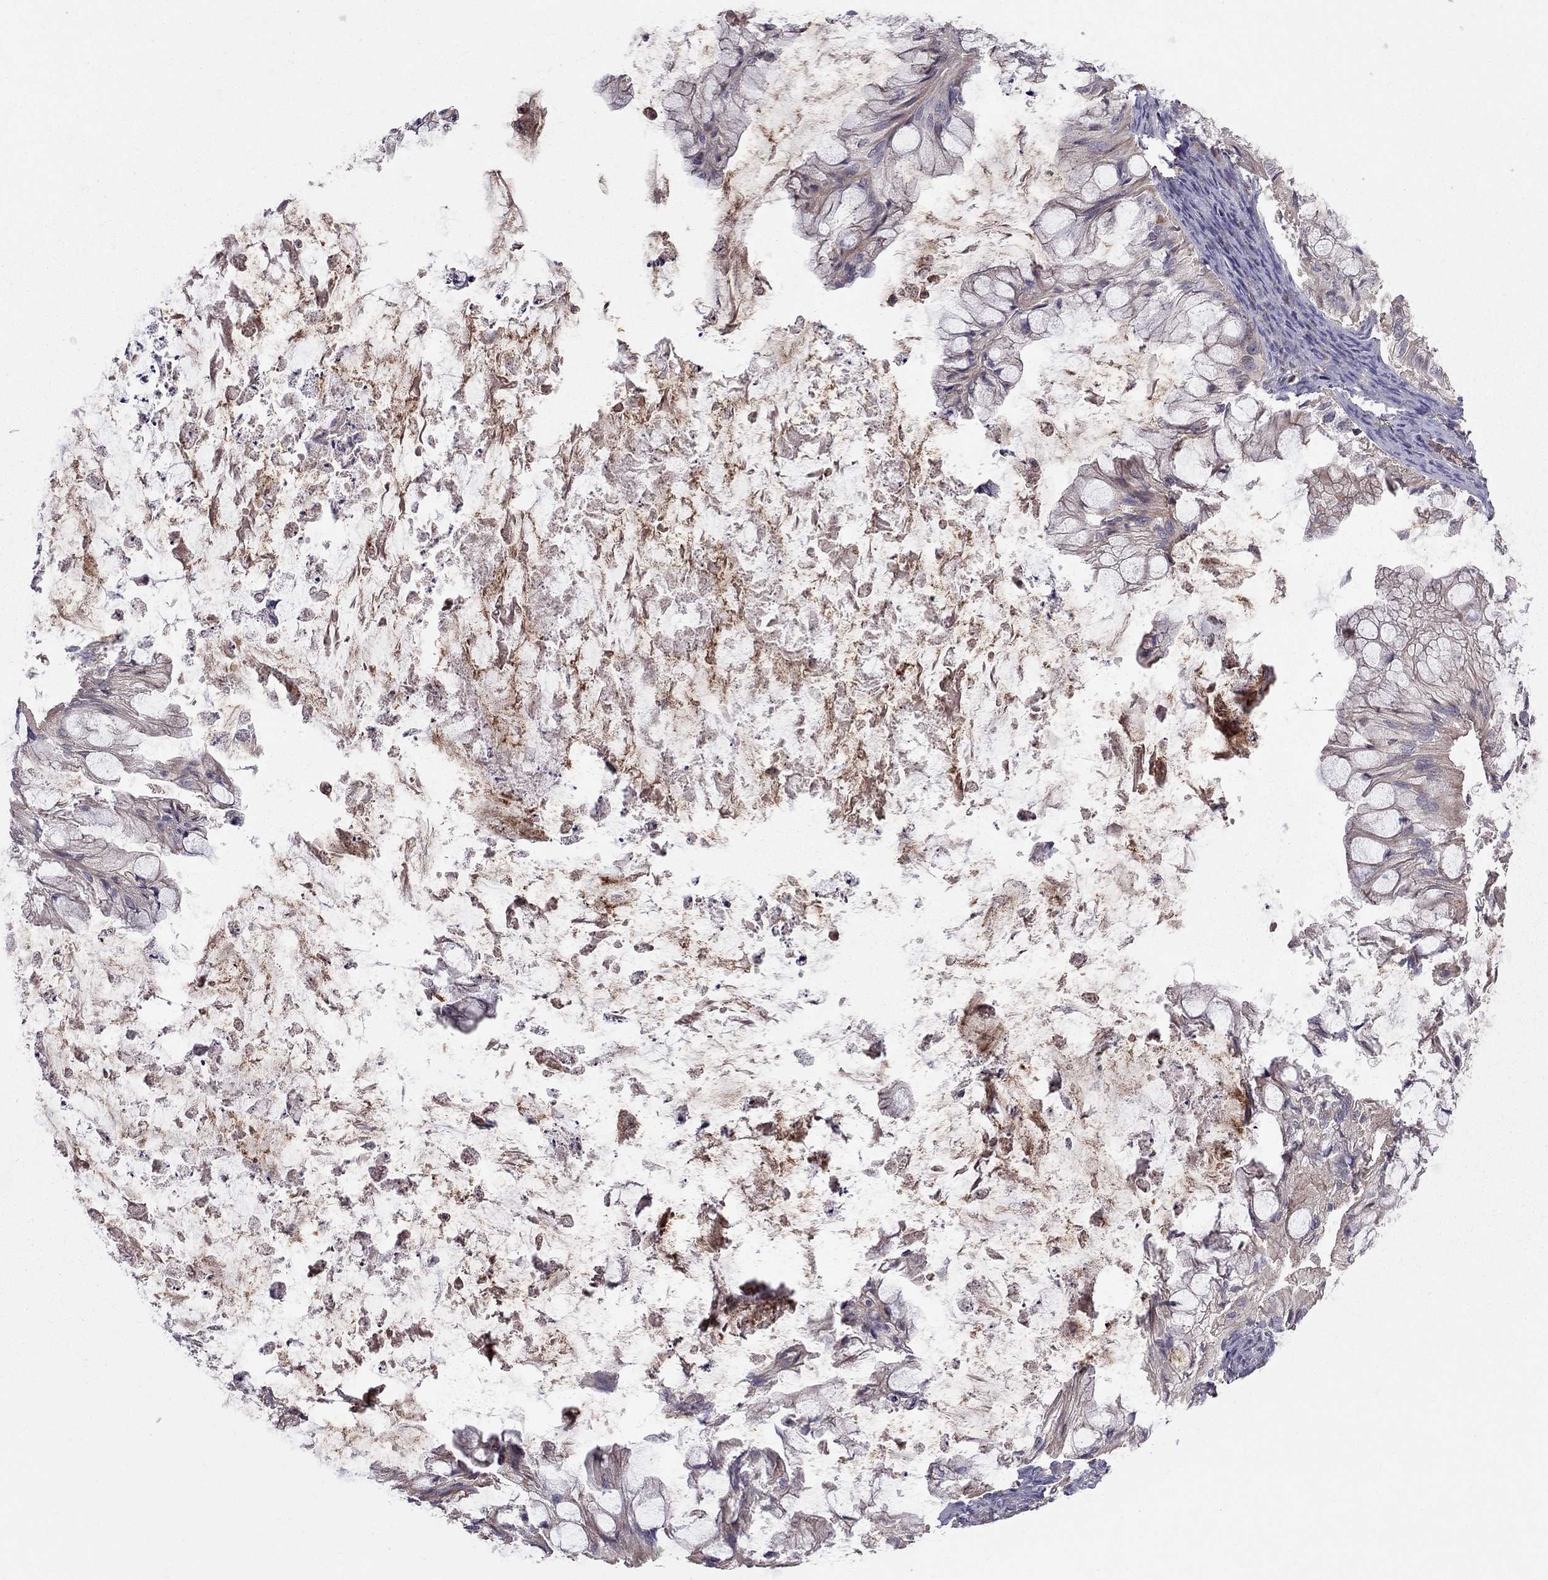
{"staining": {"intensity": "negative", "quantity": "none", "location": "none"}, "tissue": "ovarian cancer", "cell_type": "Tumor cells", "image_type": "cancer", "snomed": [{"axis": "morphology", "description": "Cystadenocarcinoma, mucinous, NOS"}, {"axis": "topography", "description": "Ovary"}], "caption": "Human ovarian cancer (mucinous cystadenocarcinoma) stained for a protein using IHC displays no staining in tumor cells.", "gene": "PIK3CG", "patient": {"sex": "female", "age": 57}}